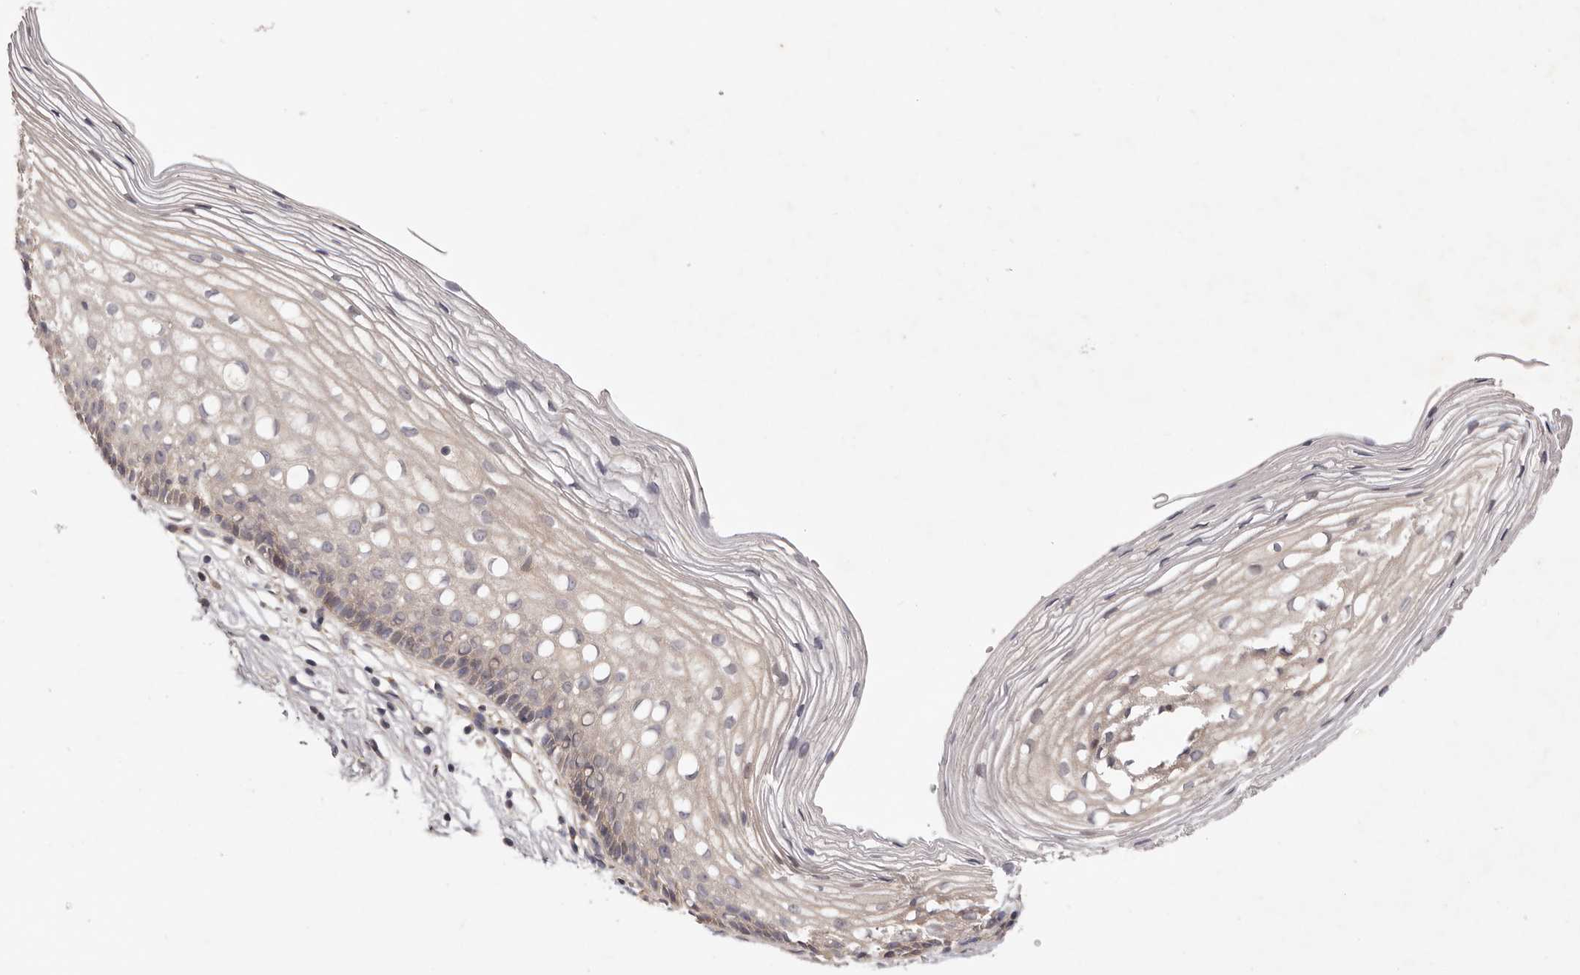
{"staining": {"intensity": "negative", "quantity": "none", "location": "none"}, "tissue": "cervix", "cell_type": "Glandular cells", "image_type": "normal", "snomed": [{"axis": "morphology", "description": "Normal tissue, NOS"}, {"axis": "topography", "description": "Cervix"}], "caption": "IHC histopathology image of unremarkable human cervix stained for a protein (brown), which demonstrates no positivity in glandular cells.", "gene": "ADAMTS9", "patient": {"sex": "female", "age": 27}}